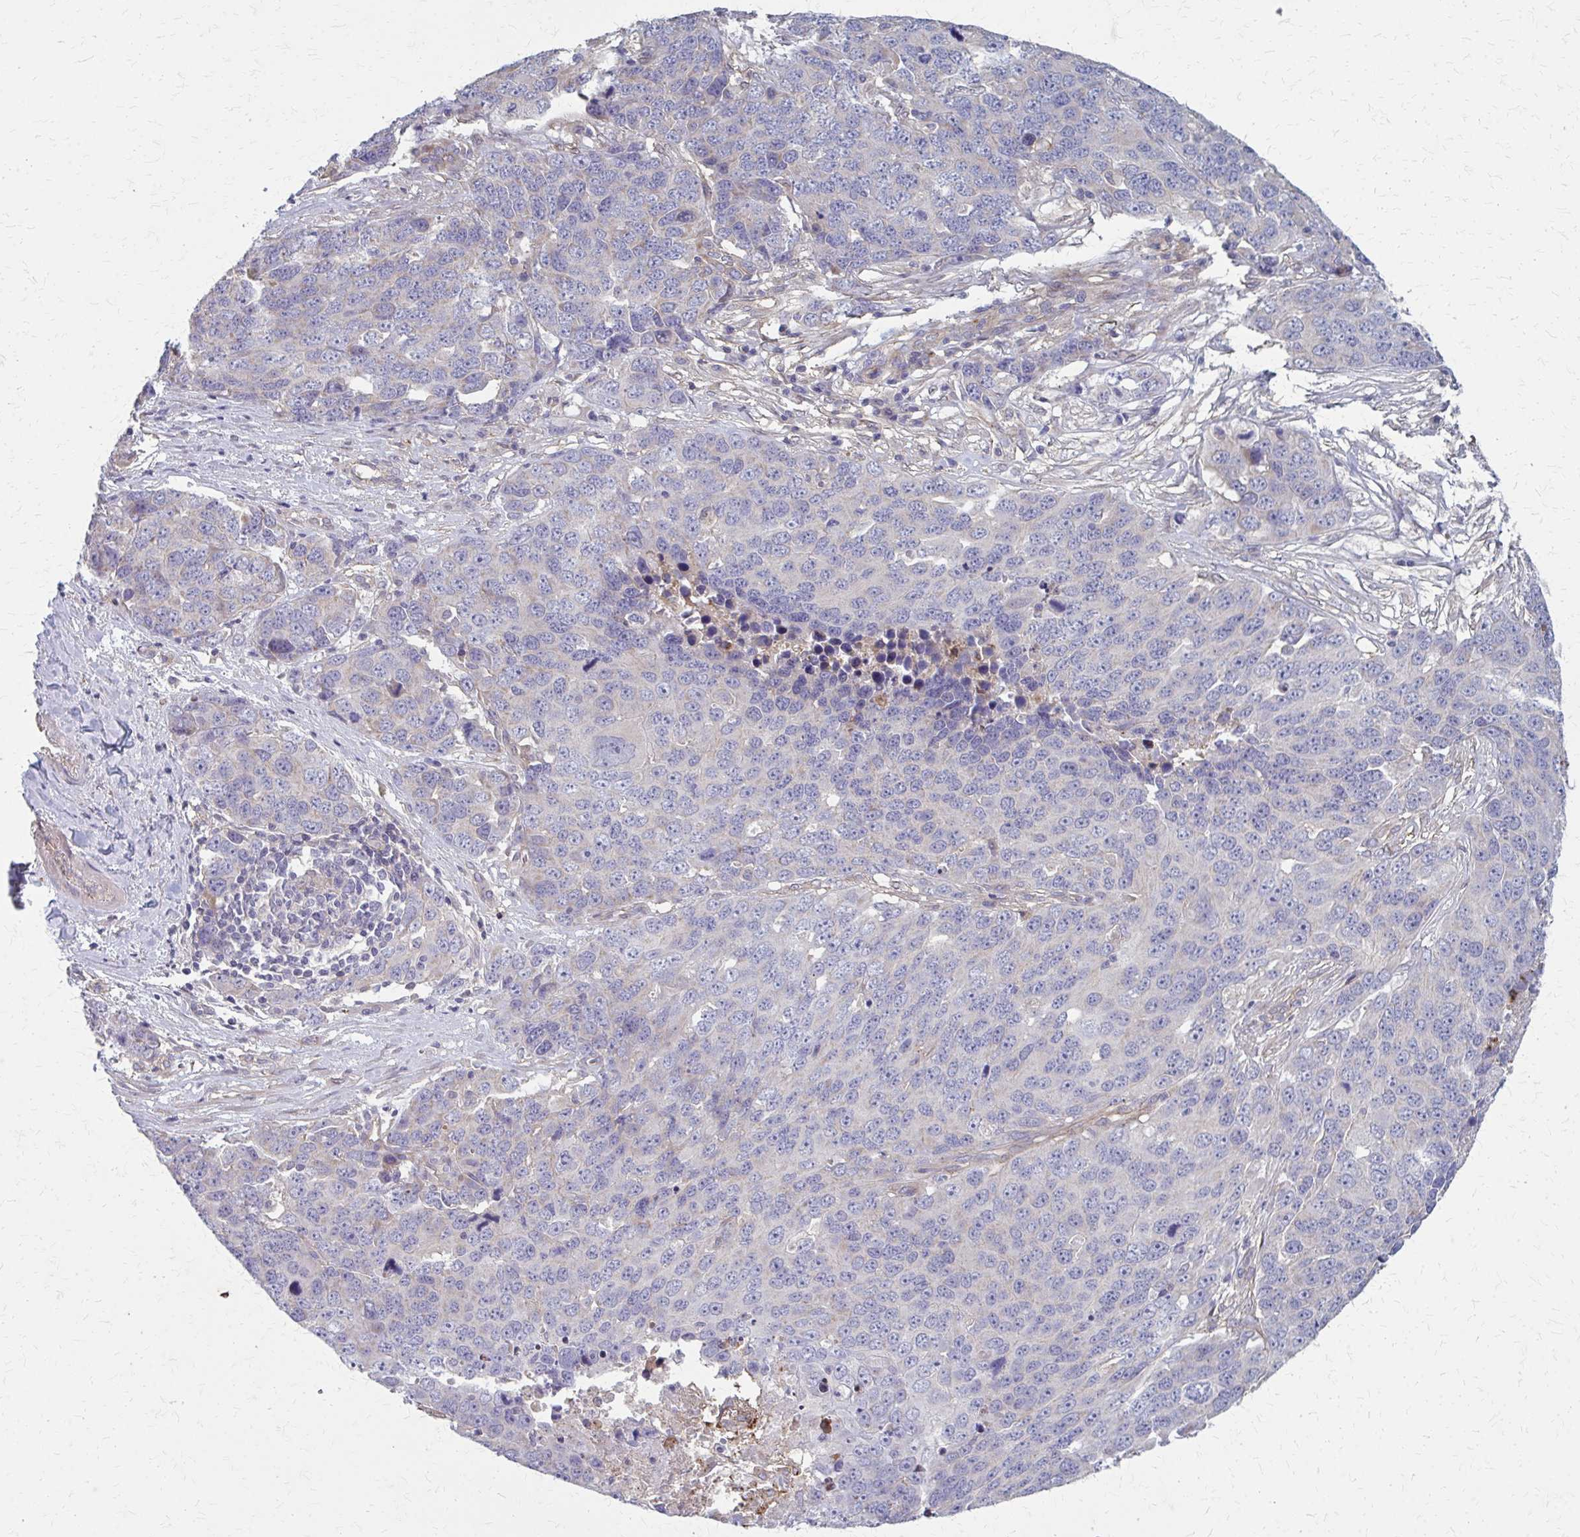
{"staining": {"intensity": "negative", "quantity": "none", "location": "none"}, "tissue": "ovarian cancer", "cell_type": "Tumor cells", "image_type": "cancer", "snomed": [{"axis": "morphology", "description": "Cystadenocarcinoma, serous, NOS"}, {"axis": "topography", "description": "Ovary"}], "caption": "Tumor cells show no significant protein expression in ovarian cancer.", "gene": "MMP14", "patient": {"sex": "female", "age": 76}}